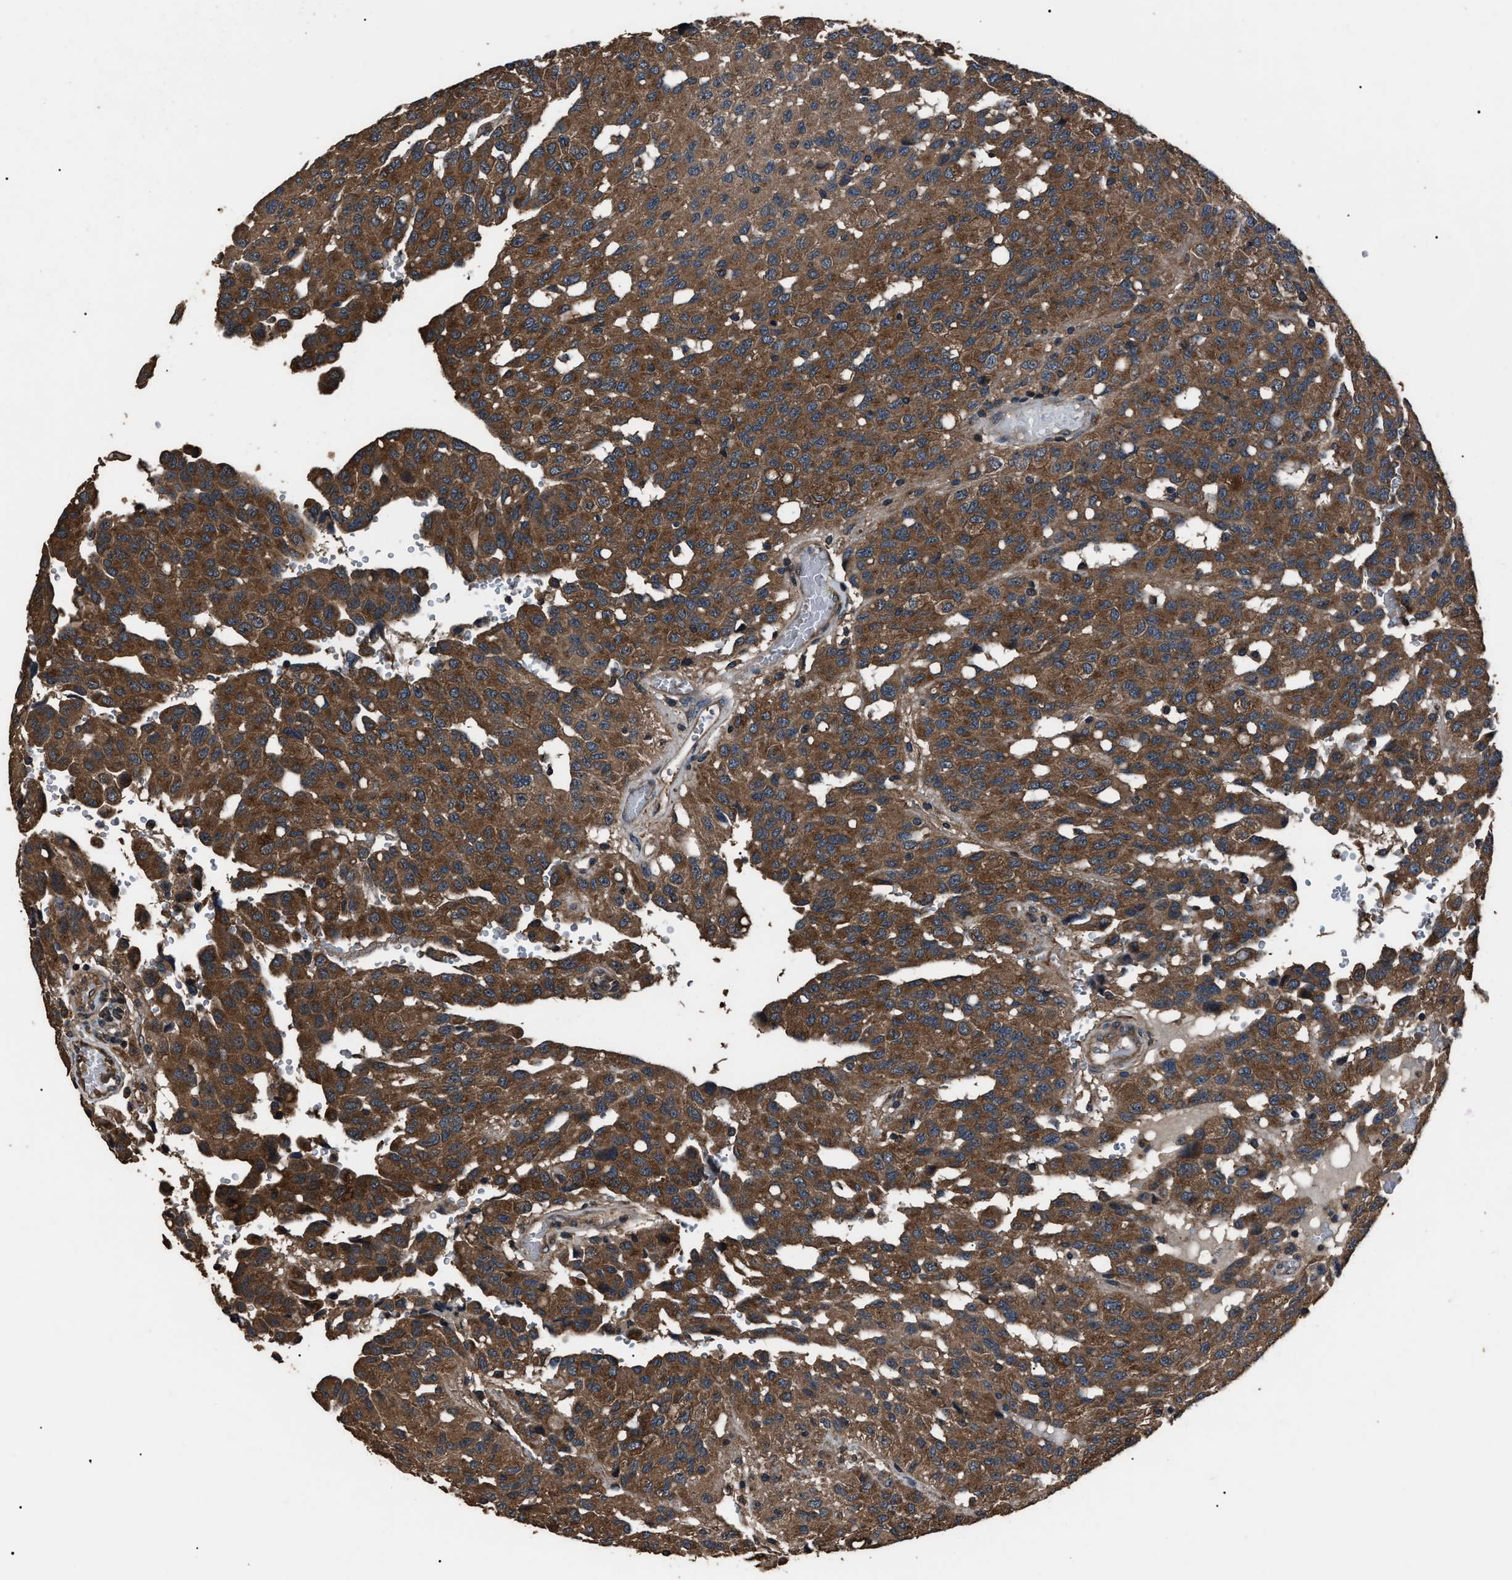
{"staining": {"intensity": "strong", "quantity": ">75%", "location": "cytoplasmic/membranous"}, "tissue": "glioma", "cell_type": "Tumor cells", "image_type": "cancer", "snomed": [{"axis": "morphology", "description": "Glioma, malignant, High grade"}, {"axis": "topography", "description": "Brain"}], "caption": "Malignant glioma (high-grade) tissue exhibits strong cytoplasmic/membranous positivity in about >75% of tumor cells", "gene": "RNF216", "patient": {"sex": "male", "age": 32}}